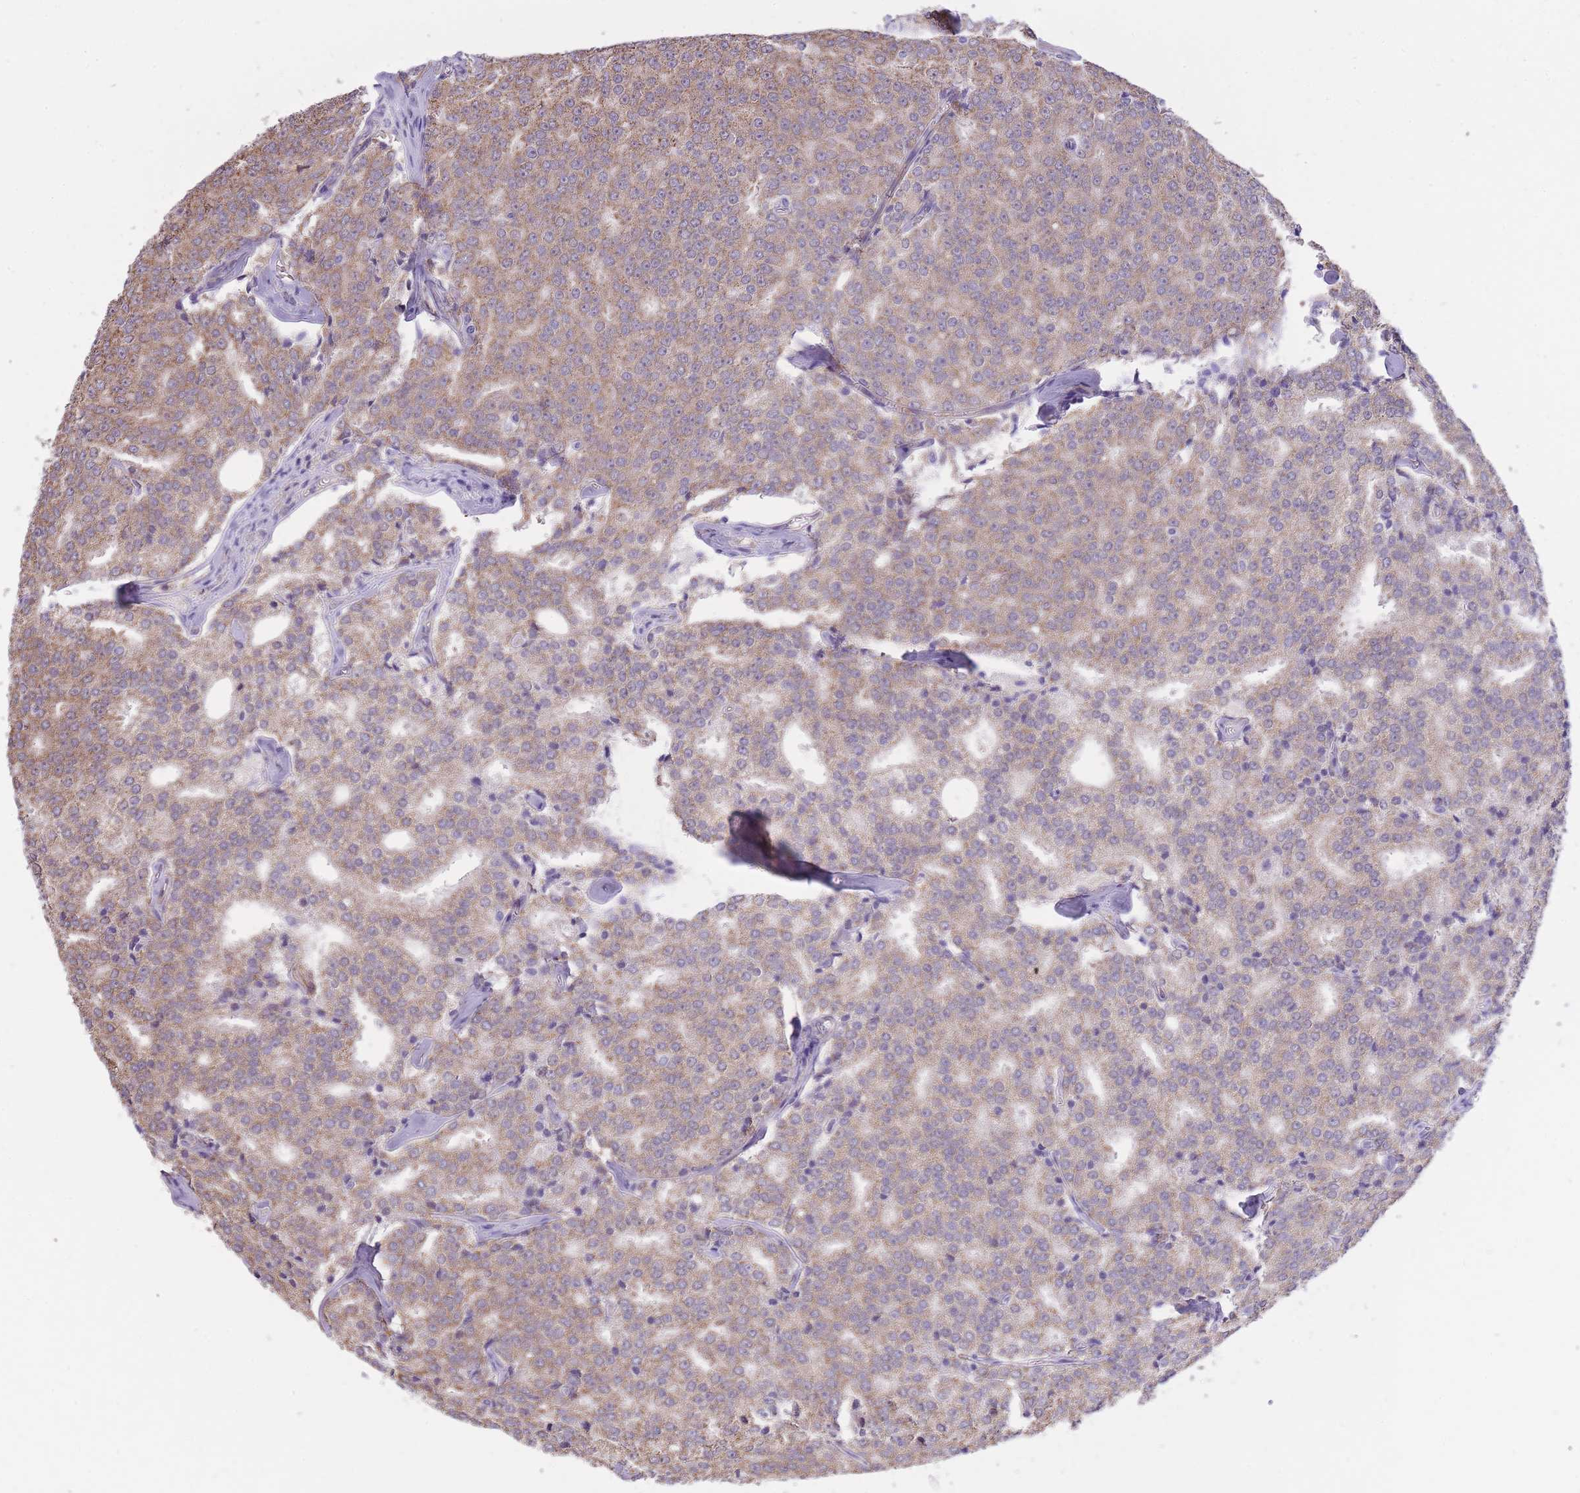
{"staining": {"intensity": "weak", "quantity": ">75%", "location": "cytoplasmic/membranous"}, "tissue": "prostate cancer", "cell_type": "Tumor cells", "image_type": "cancer", "snomed": [{"axis": "morphology", "description": "Adenocarcinoma, Low grade"}, {"axis": "topography", "description": "Prostate"}], "caption": "Prostate low-grade adenocarcinoma stained with immunohistochemistry exhibits weak cytoplasmic/membranous expression in about >75% of tumor cells. (Brightfield microscopy of DAB IHC at high magnification).", "gene": "PGM1", "patient": {"sex": "male", "age": 60}}